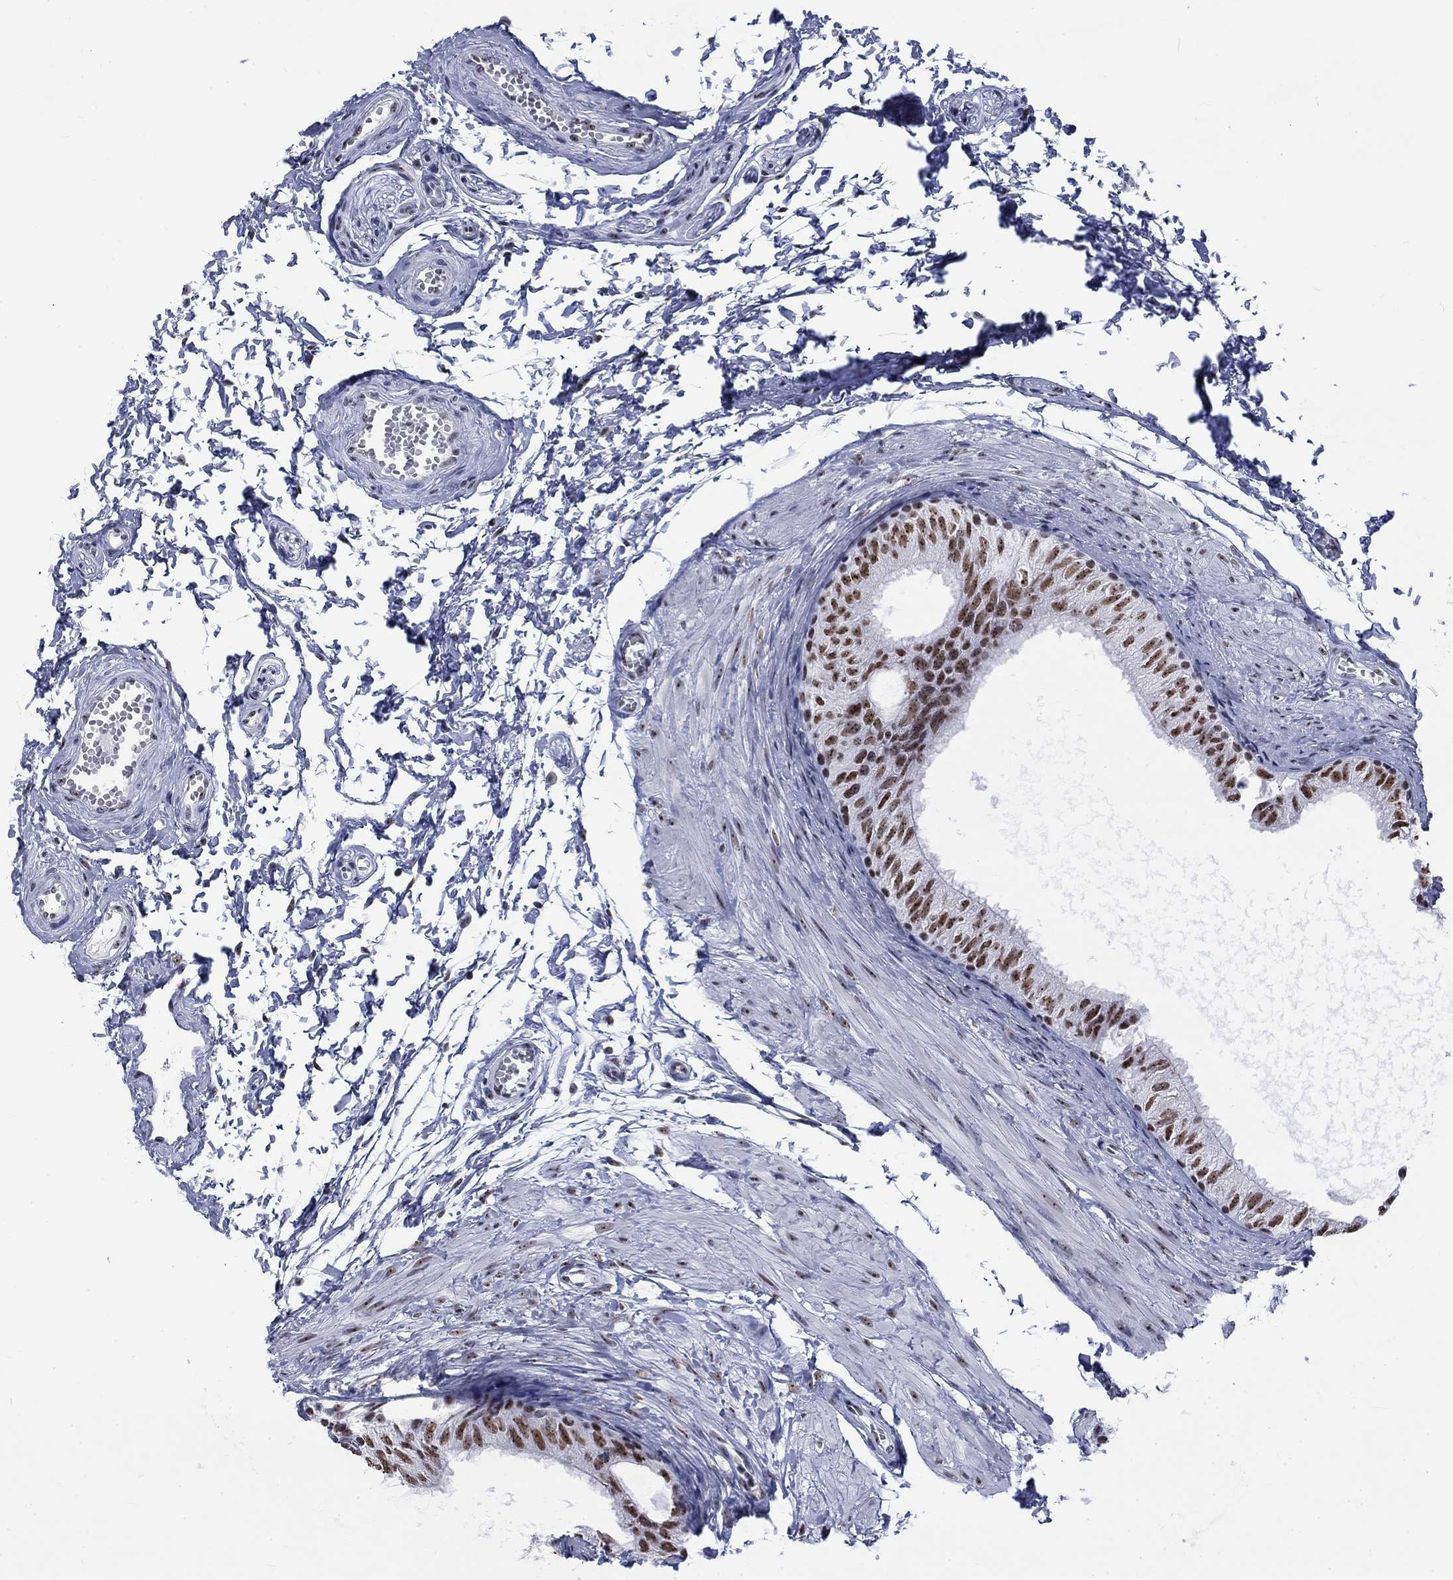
{"staining": {"intensity": "strong", "quantity": ">75%", "location": "nuclear"}, "tissue": "epididymis", "cell_type": "Glandular cells", "image_type": "normal", "snomed": [{"axis": "morphology", "description": "Normal tissue, NOS"}, {"axis": "topography", "description": "Epididymis"}], "caption": "Strong nuclear protein staining is seen in approximately >75% of glandular cells in epididymis. The staining is performed using DAB brown chromogen to label protein expression. The nuclei are counter-stained blue using hematoxylin.", "gene": "CSRNP3", "patient": {"sex": "male", "age": 22}}